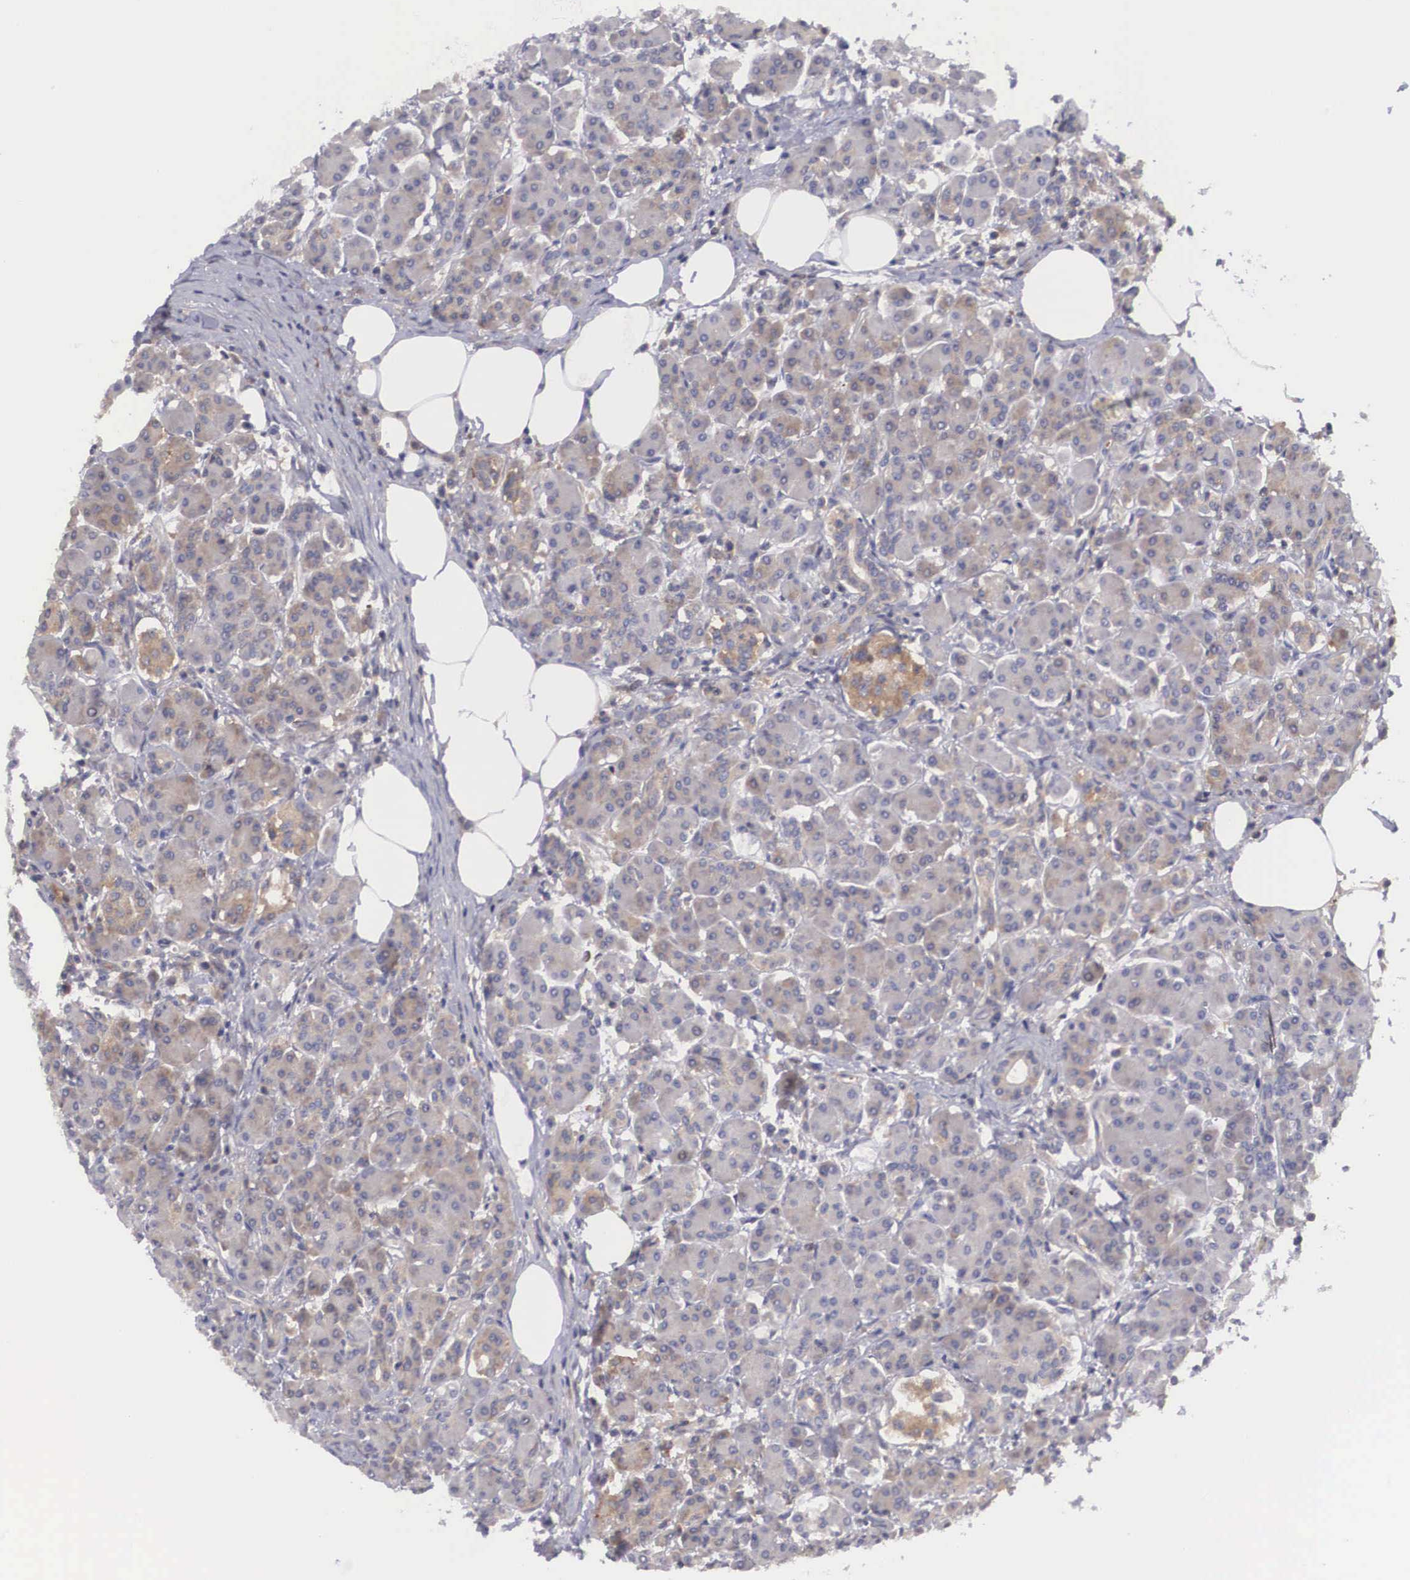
{"staining": {"intensity": "moderate", "quantity": ">75%", "location": "cytoplasmic/membranous"}, "tissue": "pancreas", "cell_type": "Exocrine glandular cells", "image_type": "normal", "snomed": [{"axis": "morphology", "description": "Normal tissue, NOS"}, {"axis": "topography", "description": "Pancreas"}], "caption": "High-power microscopy captured an IHC micrograph of normal pancreas, revealing moderate cytoplasmic/membranous positivity in about >75% of exocrine glandular cells.", "gene": "GRIPAP1", "patient": {"sex": "female", "age": 73}}